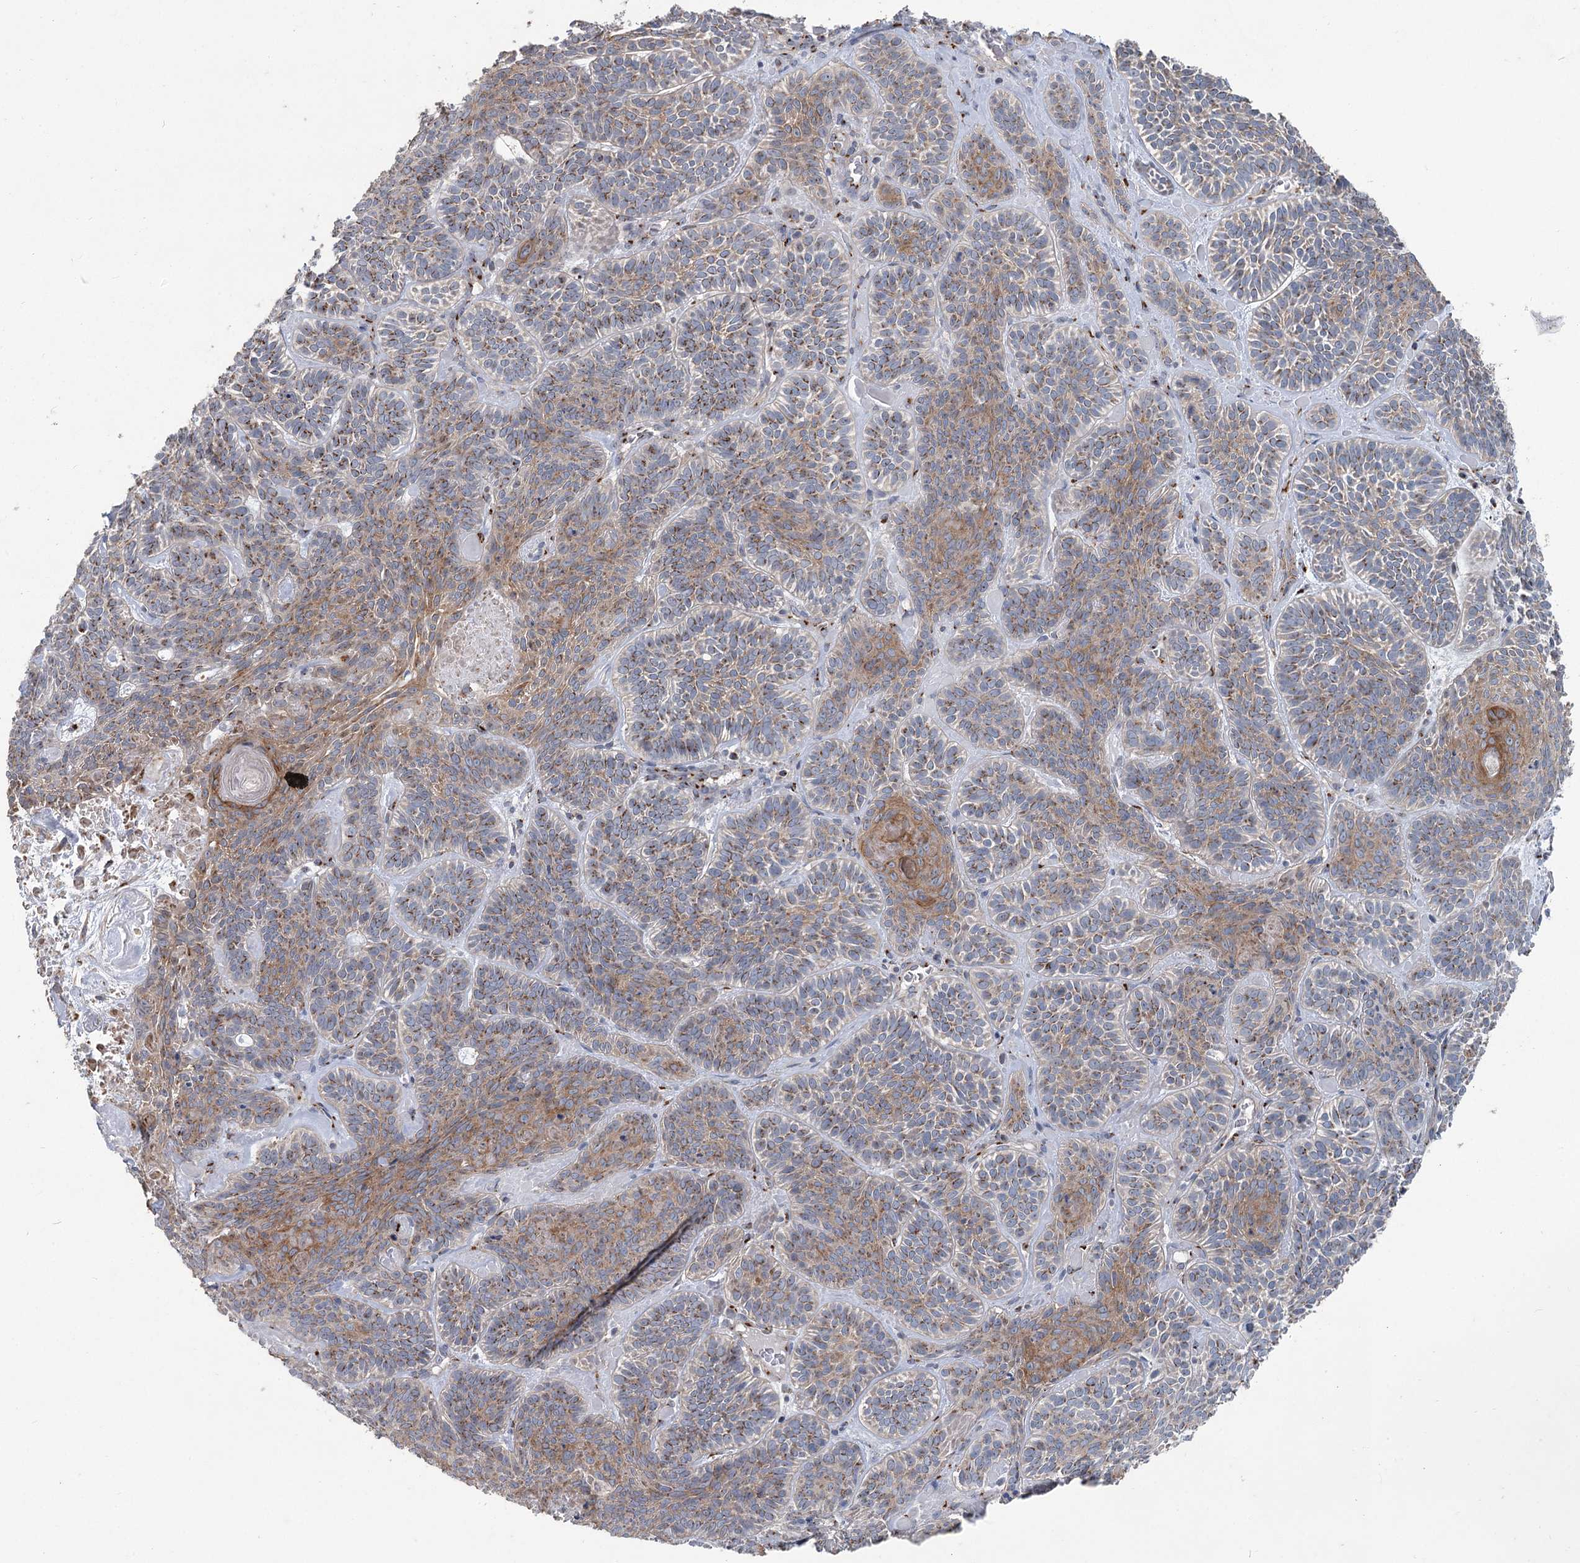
{"staining": {"intensity": "moderate", "quantity": "25%-75%", "location": "cytoplasmic/membranous"}, "tissue": "skin cancer", "cell_type": "Tumor cells", "image_type": "cancer", "snomed": [{"axis": "morphology", "description": "Basal cell carcinoma"}, {"axis": "topography", "description": "Skin"}], "caption": "Approximately 25%-75% of tumor cells in human skin cancer (basal cell carcinoma) display moderate cytoplasmic/membranous protein expression as visualized by brown immunohistochemical staining.", "gene": "ITIH5", "patient": {"sex": "male", "age": 85}}